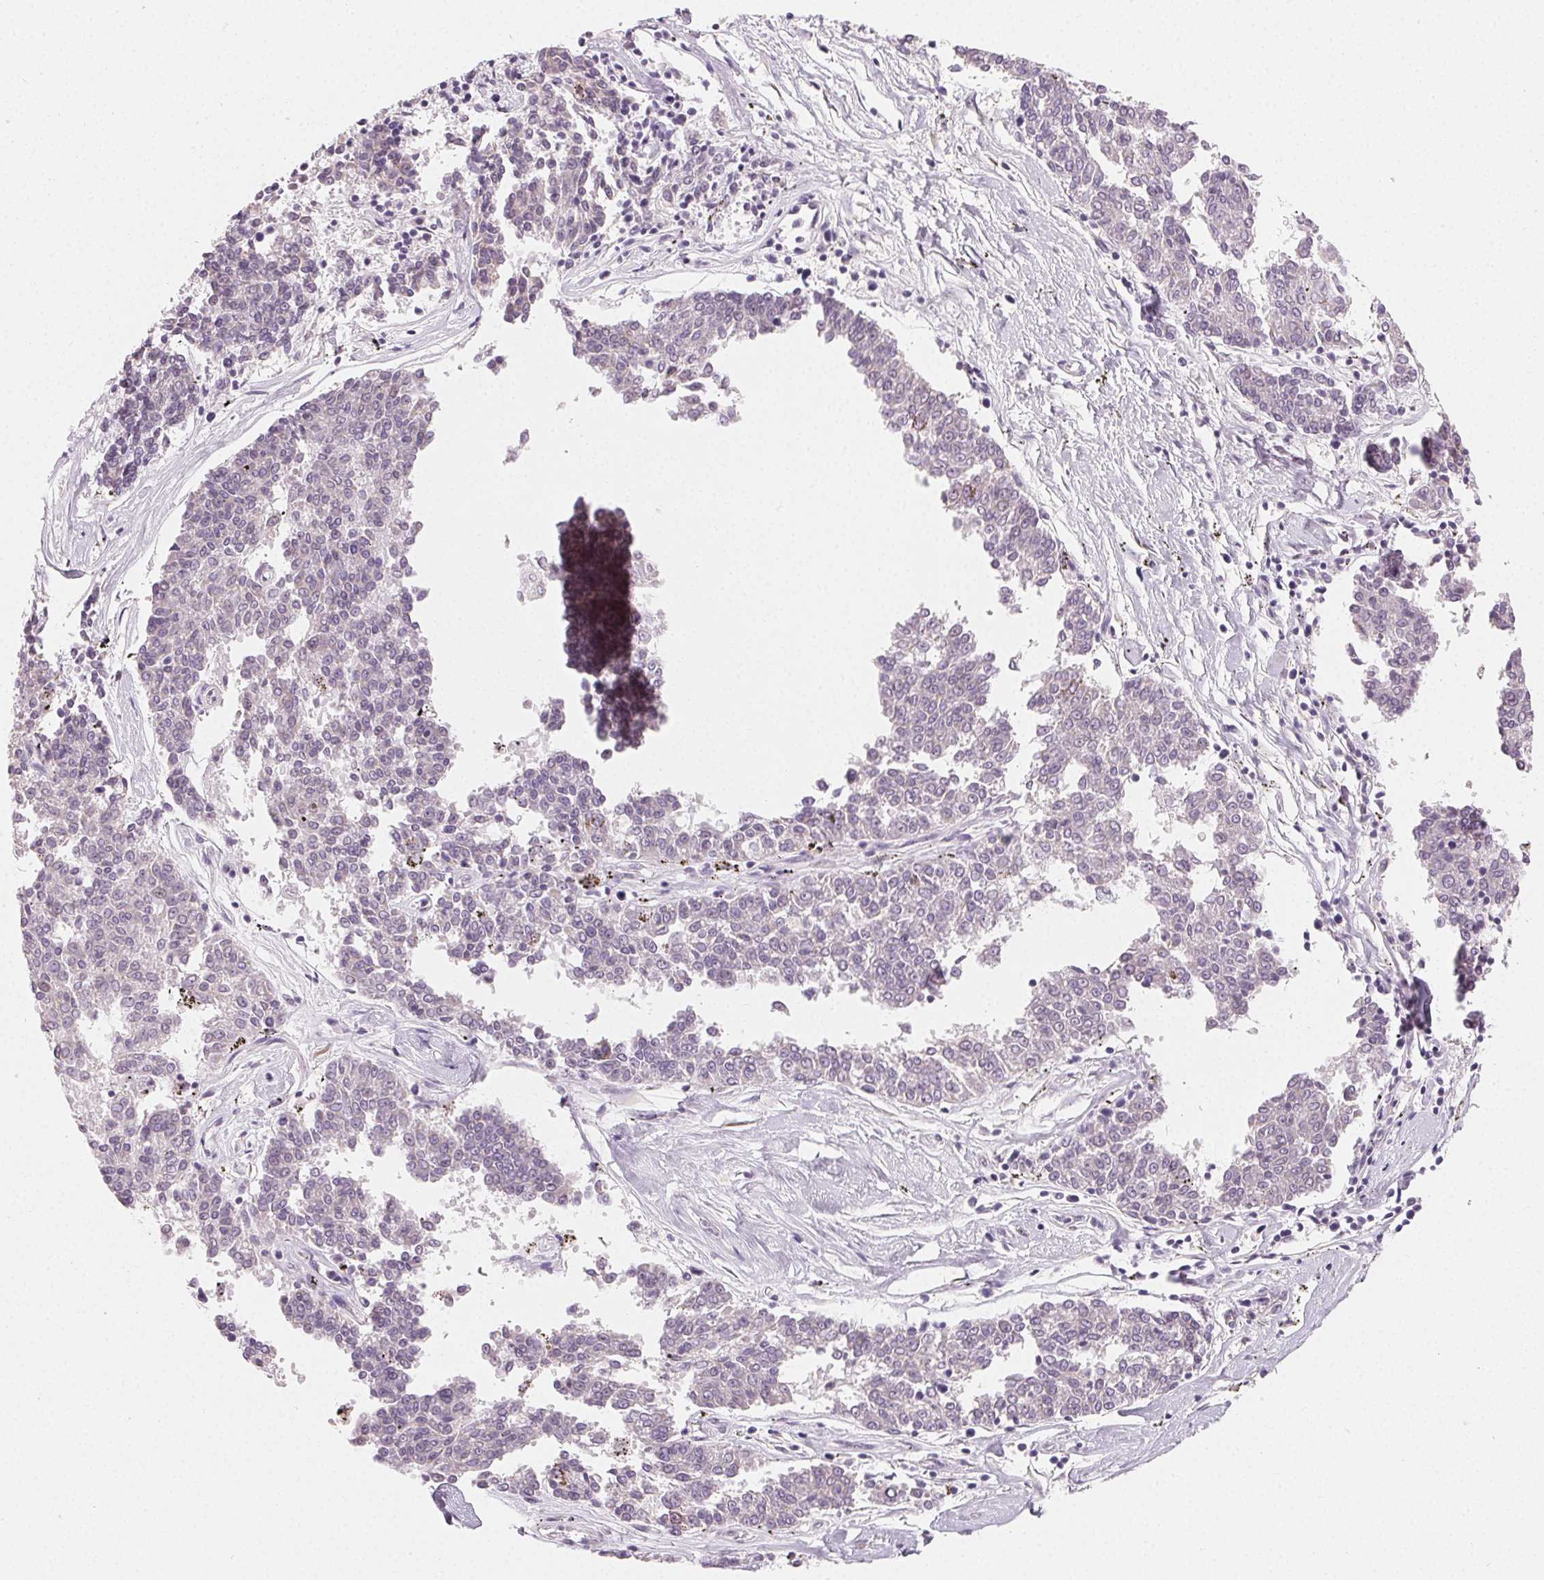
{"staining": {"intensity": "negative", "quantity": "none", "location": "none"}, "tissue": "melanoma", "cell_type": "Tumor cells", "image_type": "cancer", "snomed": [{"axis": "morphology", "description": "Malignant melanoma, NOS"}, {"axis": "topography", "description": "Skin"}], "caption": "IHC histopathology image of human malignant melanoma stained for a protein (brown), which reveals no positivity in tumor cells.", "gene": "MYBL1", "patient": {"sex": "female", "age": 72}}